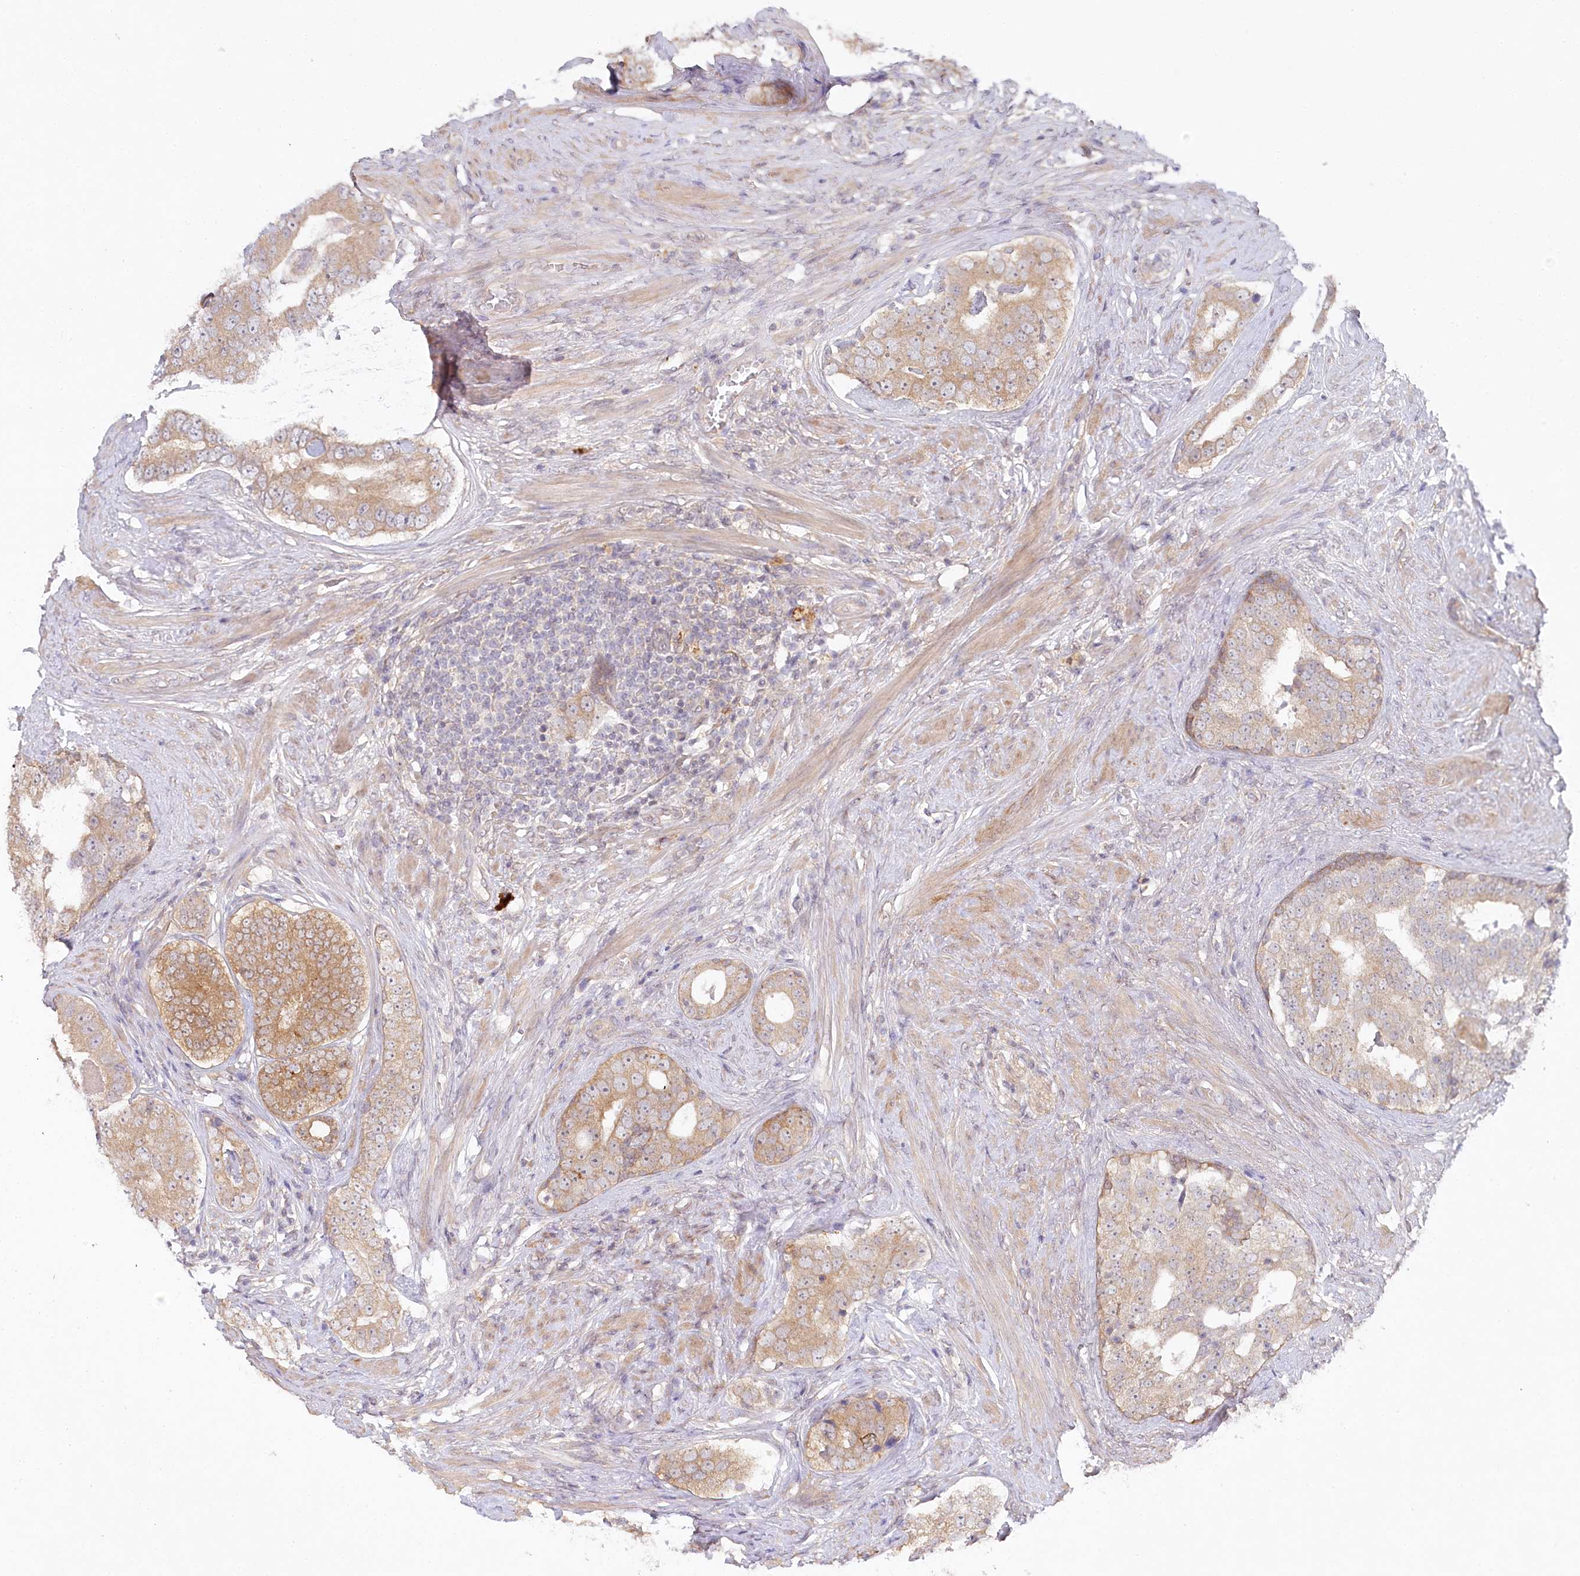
{"staining": {"intensity": "moderate", "quantity": ">75%", "location": "cytoplasmic/membranous"}, "tissue": "prostate cancer", "cell_type": "Tumor cells", "image_type": "cancer", "snomed": [{"axis": "morphology", "description": "Adenocarcinoma, High grade"}, {"axis": "topography", "description": "Prostate"}], "caption": "Immunohistochemistry (IHC) (DAB) staining of high-grade adenocarcinoma (prostate) reveals moderate cytoplasmic/membranous protein expression in about >75% of tumor cells.", "gene": "AAMDC", "patient": {"sex": "male", "age": 56}}